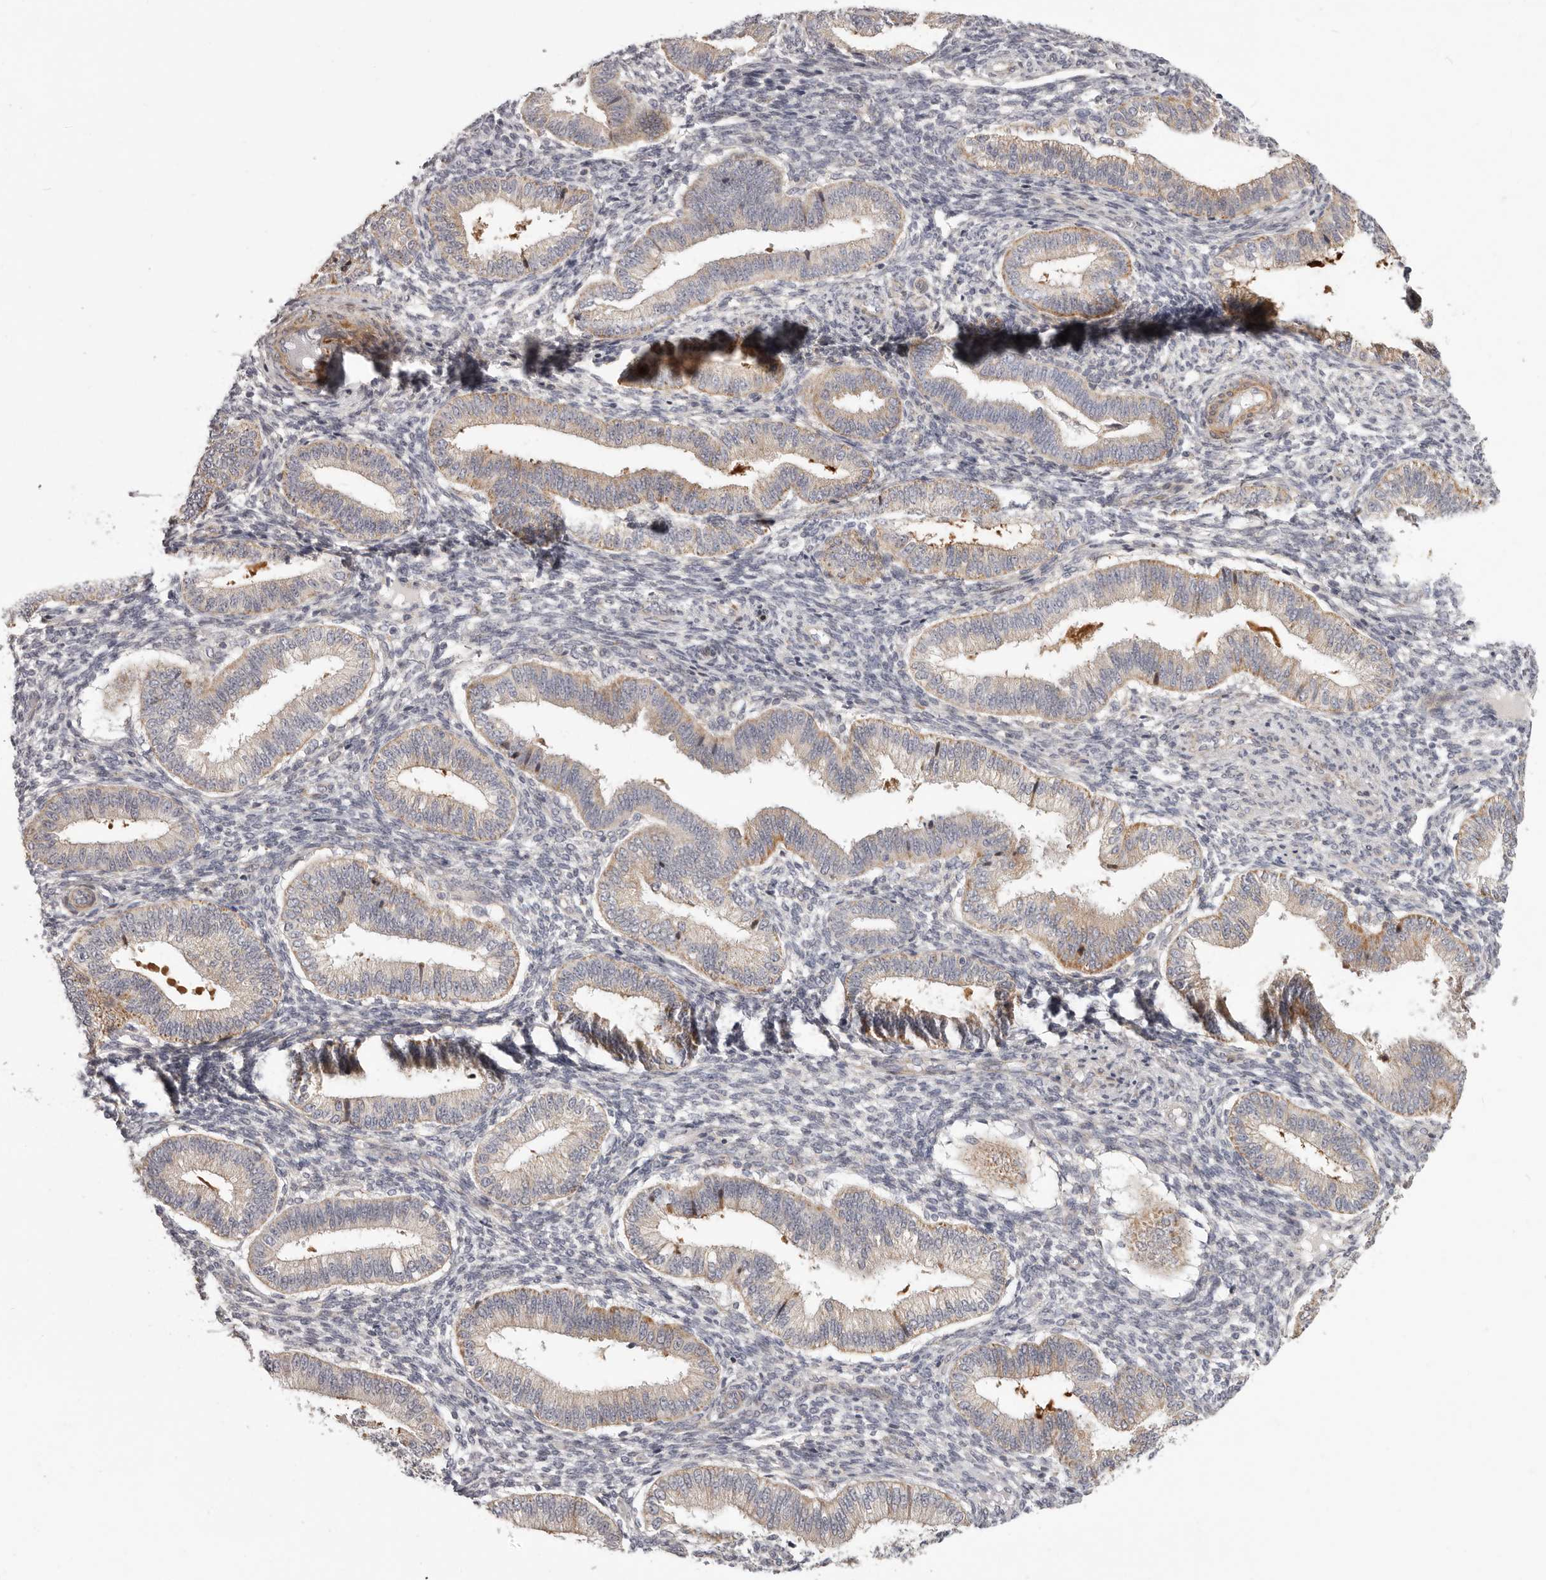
{"staining": {"intensity": "negative", "quantity": "none", "location": "none"}, "tissue": "endometrium", "cell_type": "Cells in endometrial stroma", "image_type": "normal", "snomed": [{"axis": "morphology", "description": "Normal tissue, NOS"}, {"axis": "topography", "description": "Endometrium"}], "caption": "Immunohistochemistry of benign human endometrium demonstrates no positivity in cells in endometrial stroma.", "gene": "MRPS10", "patient": {"sex": "female", "age": 39}}